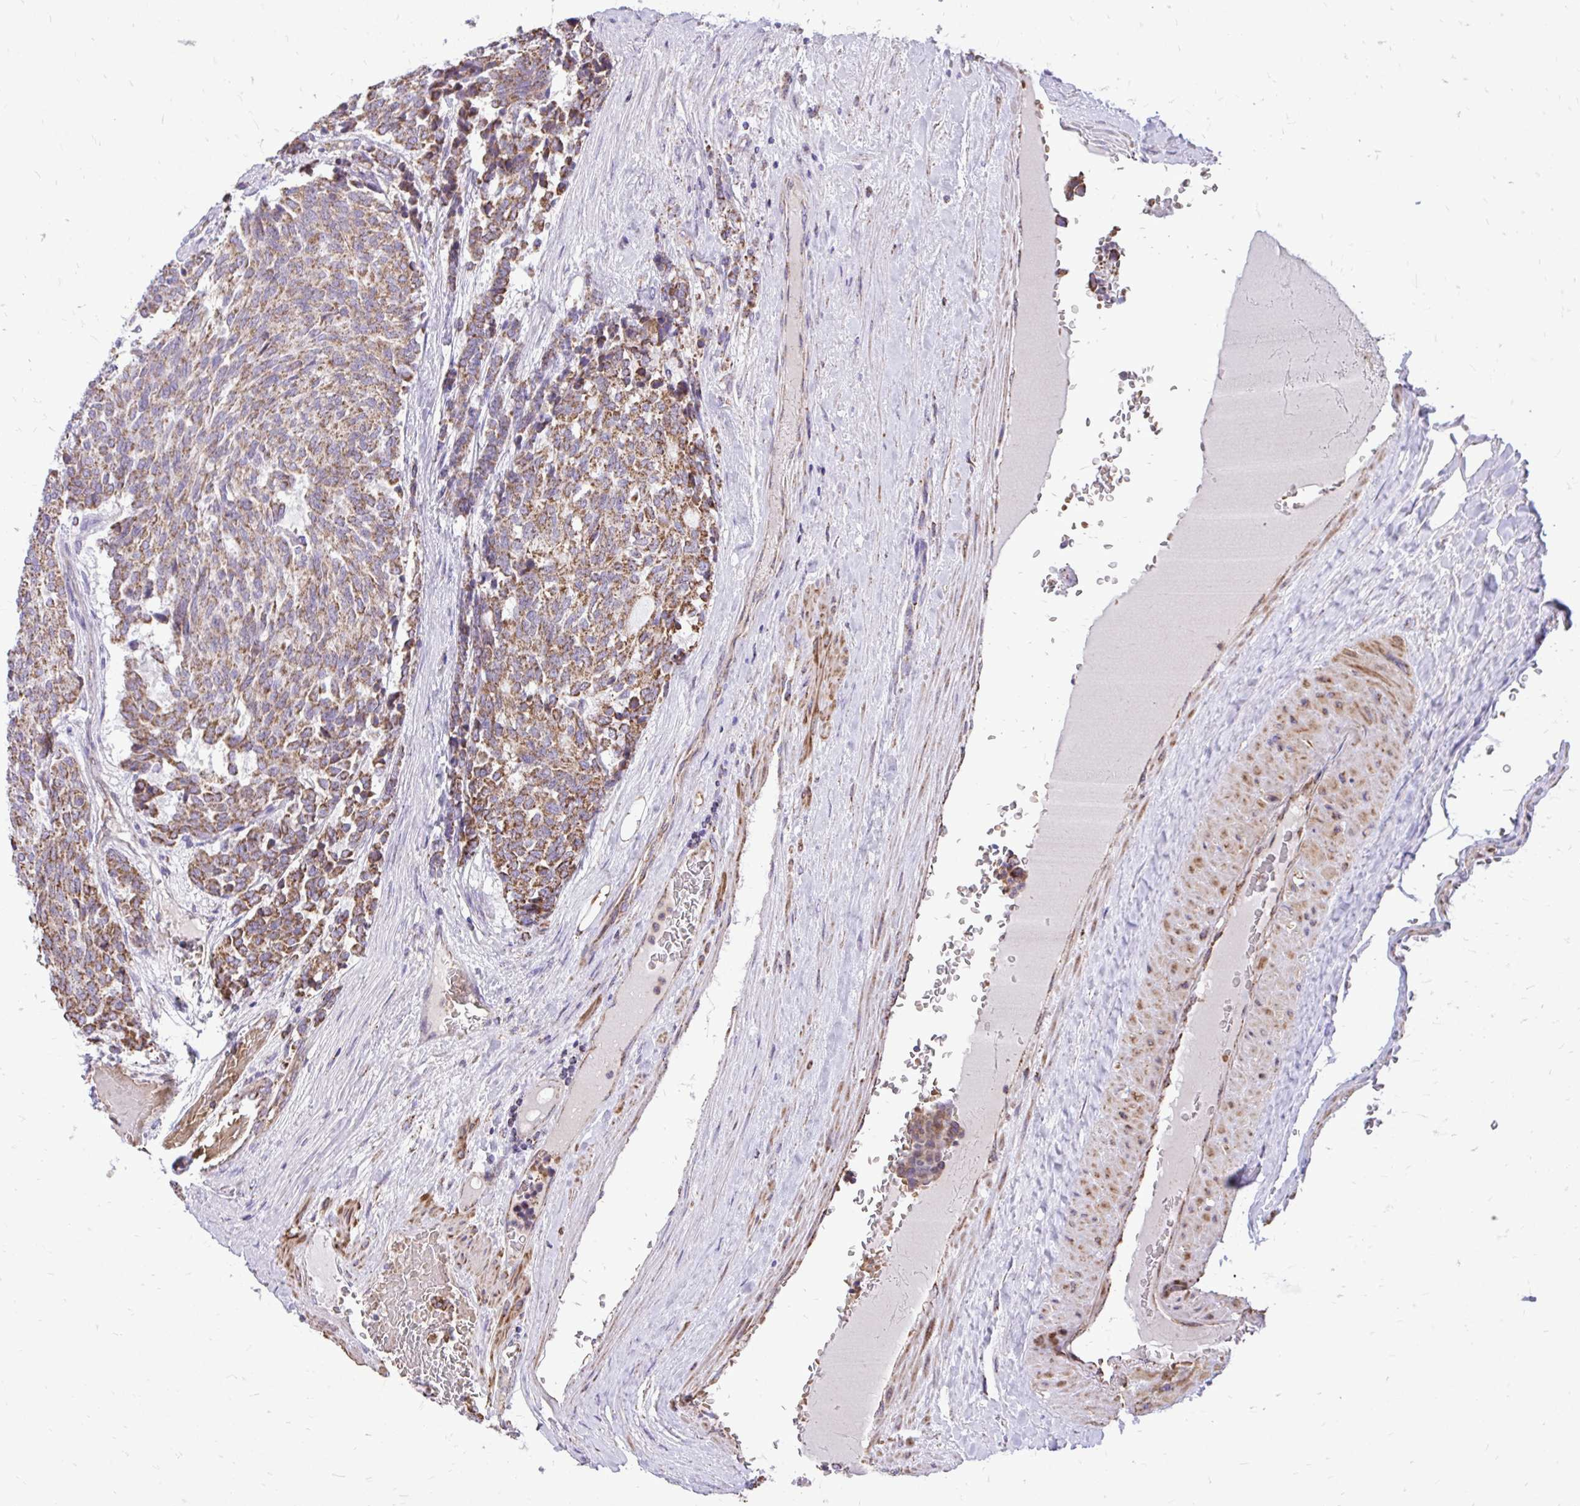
{"staining": {"intensity": "moderate", "quantity": ">75%", "location": "cytoplasmic/membranous"}, "tissue": "carcinoid", "cell_type": "Tumor cells", "image_type": "cancer", "snomed": [{"axis": "morphology", "description": "Carcinoid, malignant, NOS"}, {"axis": "topography", "description": "Pancreas"}], "caption": "Immunohistochemistry (IHC) histopathology image of human carcinoid (malignant) stained for a protein (brown), which shows medium levels of moderate cytoplasmic/membranous staining in approximately >75% of tumor cells.", "gene": "UBE2C", "patient": {"sex": "female", "age": 54}}